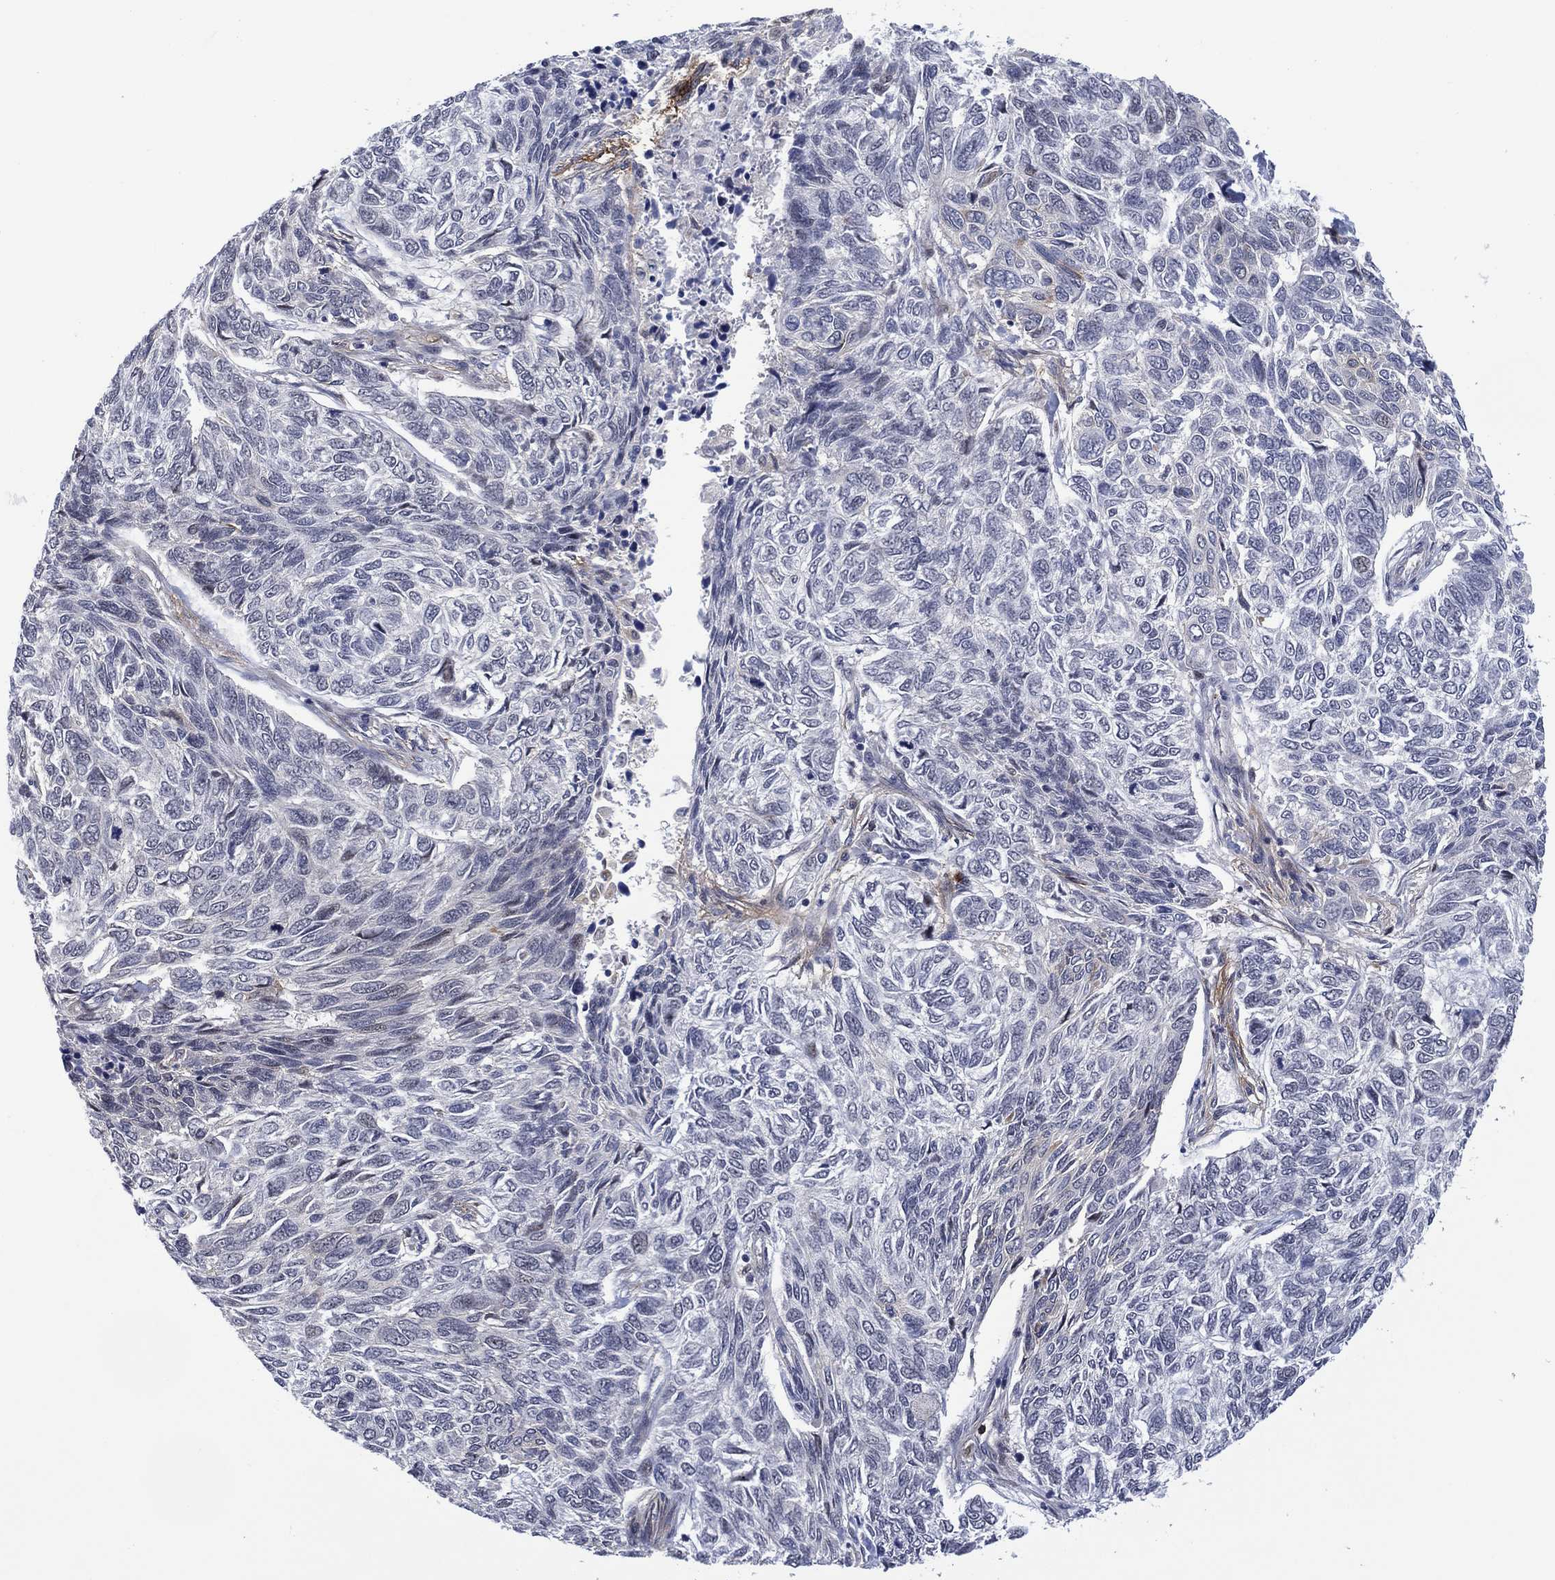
{"staining": {"intensity": "moderate", "quantity": "<25%", "location": "cytoplasmic/membranous"}, "tissue": "skin cancer", "cell_type": "Tumor cells", "image_type": "cancer", "snomed": [{"axis": "morphology", "description": "Basal cell carcinoma"}, {"axis": "topography", "description": "Skin"}], "caption": "High-magnification brightfield microscopy of skin cancer stained with DAB (brown) and counterstained with hematoxylin (blue). tumor cells exhibit moderate cytoplasmic/membranous staining is appreciated in approximately<25% of cells.", "gene": "DPP4", "patient": {"sex": "female", "age": 65}}